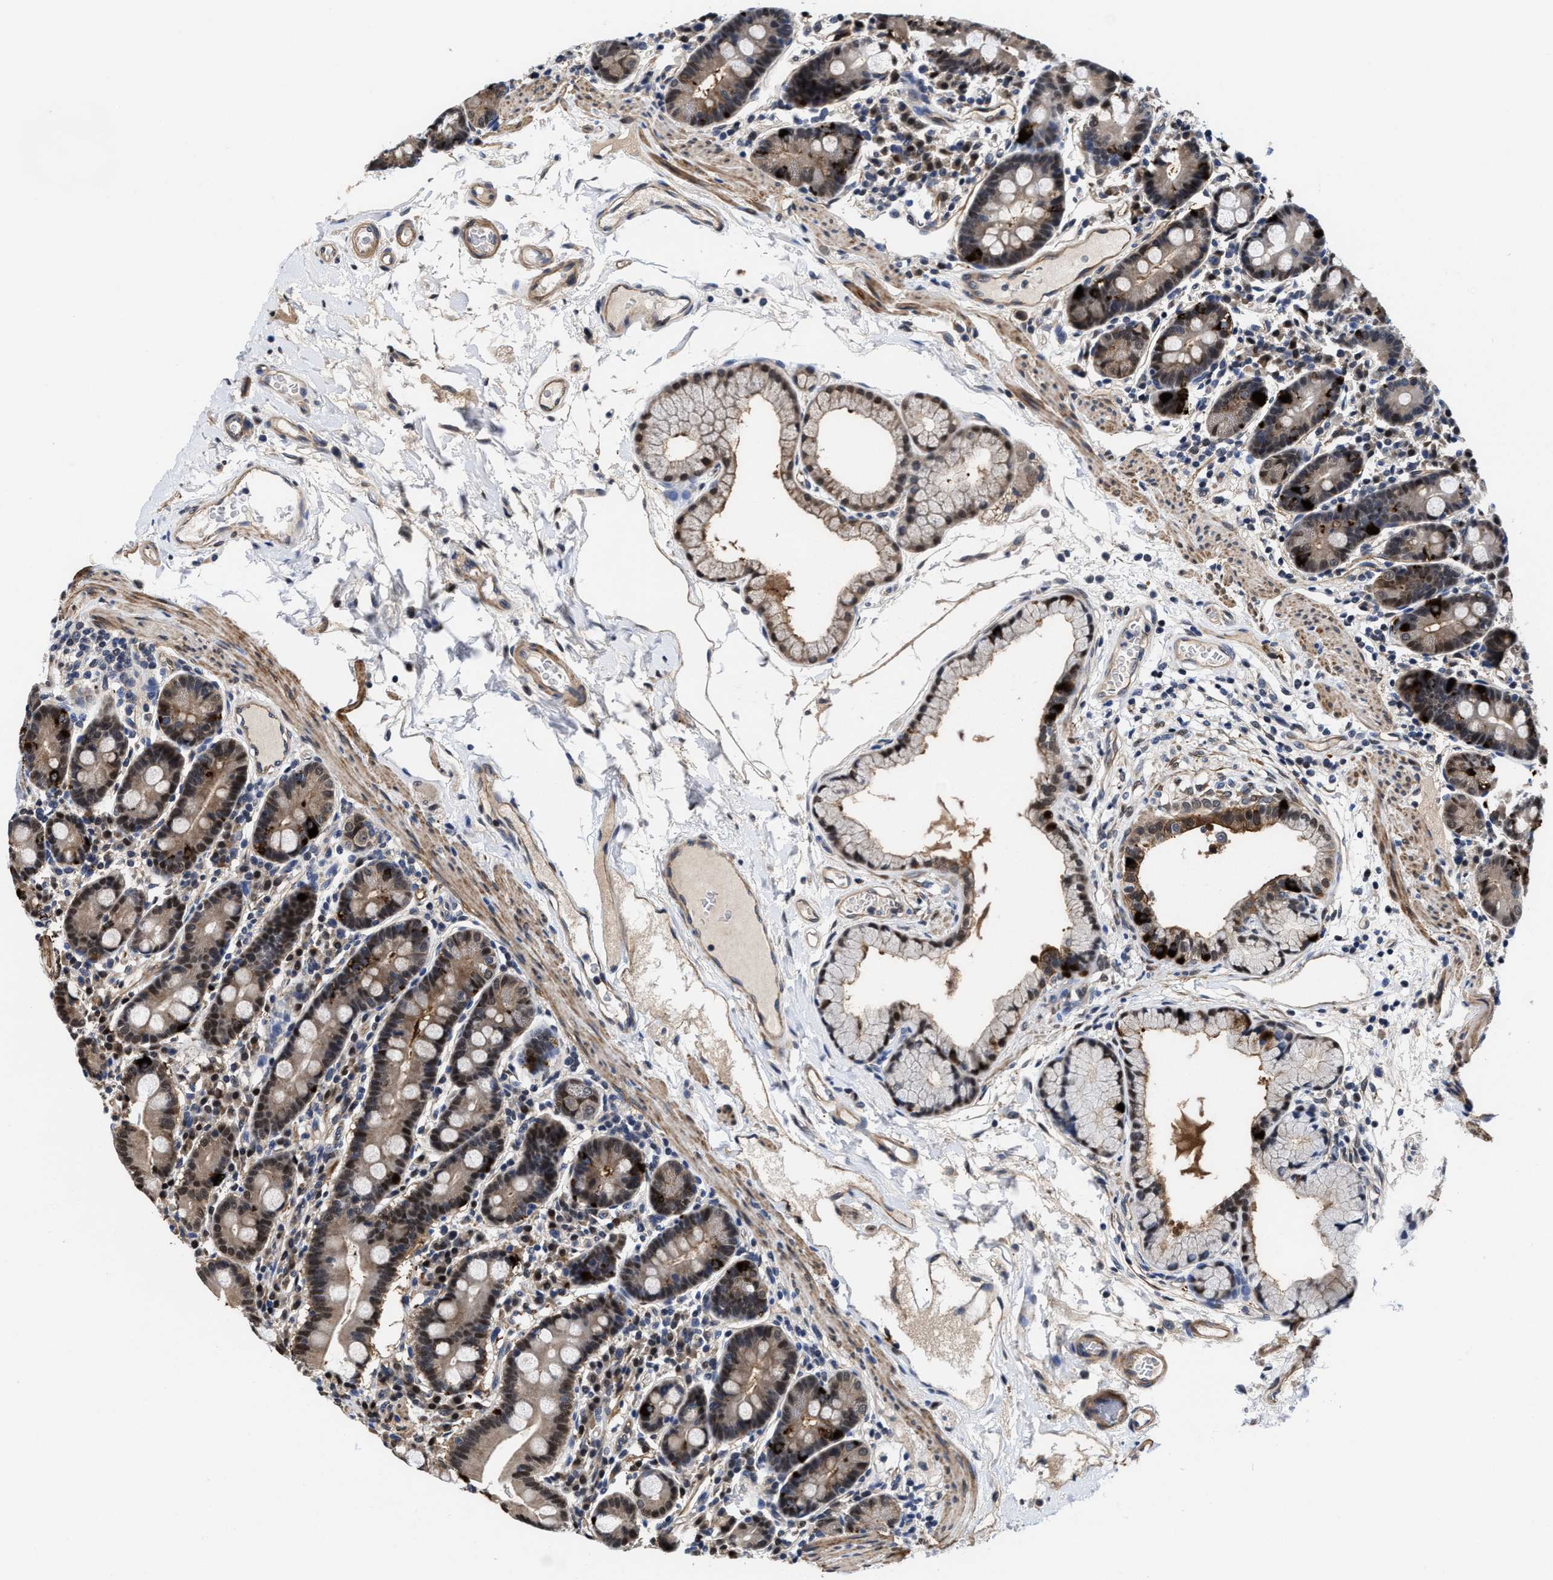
{"staining": {"intensity": "moderate", "quantity": ">75%", "location": "cytoplasmic/membranous,nuclear"}, "tissue": "duodenum", "cell_type": "Glandular cells", "image_type": "normal", "snomed": [{"axis": "morphology", "description": "Normal tissue, NOS"}, {"axis": "topography", "description": "Duodenum"}], "caption": "A high-resolution image shows IHC staining of normal duodenum, which shows moderate cytoplasmic/membranous,nuclear staining in about >75% of glandular cells. (DAB IHC with brightfield microscopy, high magnification).", "gene": "KIF12", "patient": {"sex": "male", "age": 50}}